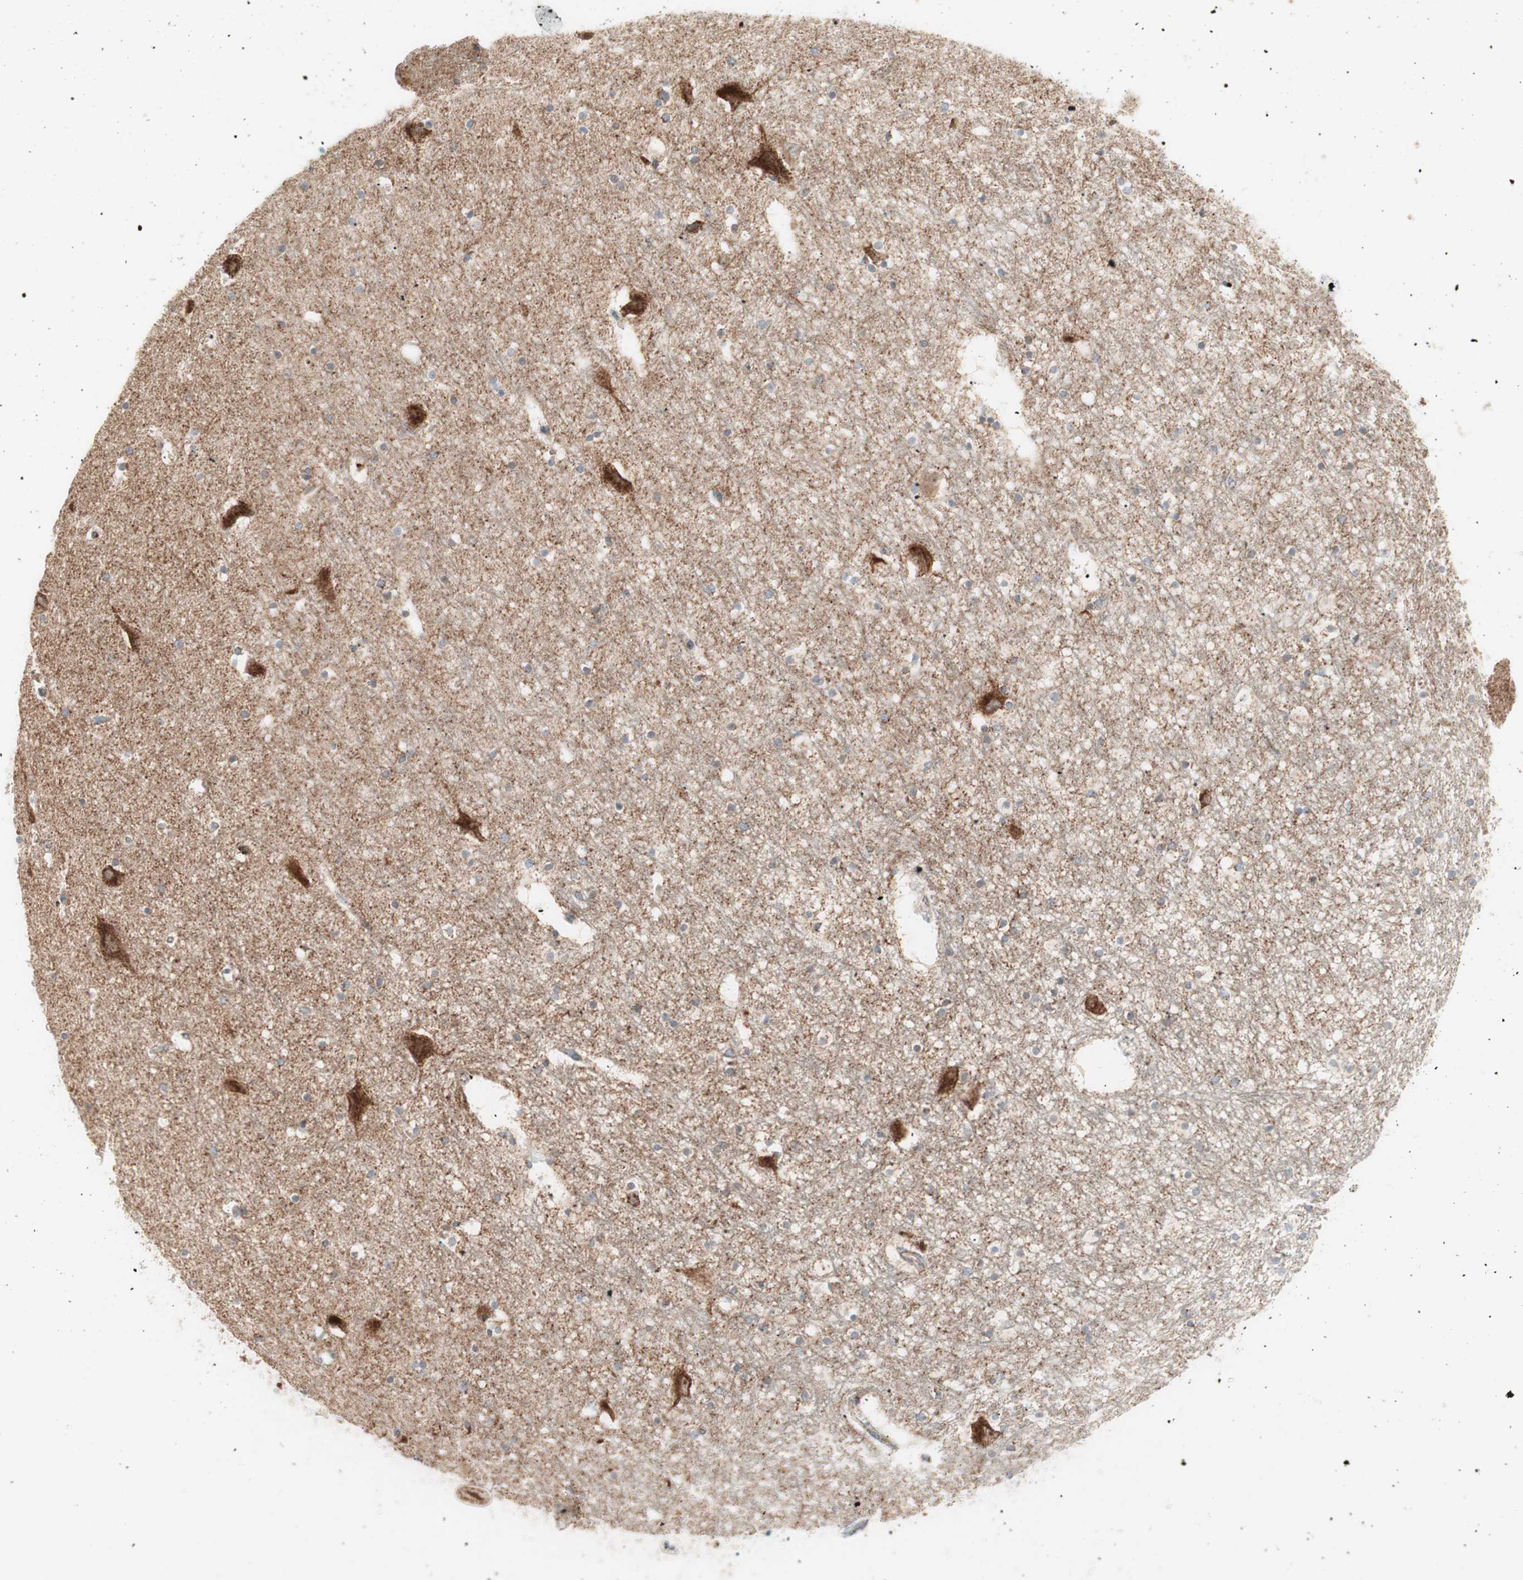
{"staining": {"intensity": "moderate", "quantity": ">75%", "location": "cytoplasmic/membranous"}, "tissue": "hippocampus", "cell_type": "Glial cells", "image_type": "normal", "snomed": [{"axis": "morphology", "description": "Normal tissue, NOS"}, {"axis": "topography", "description": "Hippocampus"}], "caption": "Moderate cytoplasmic/membranous positivity is identified in about >75% of glial cells in normal hippocampus.", "gene": "TOMM20", "patient": {"sex": "male", "age": 45}}